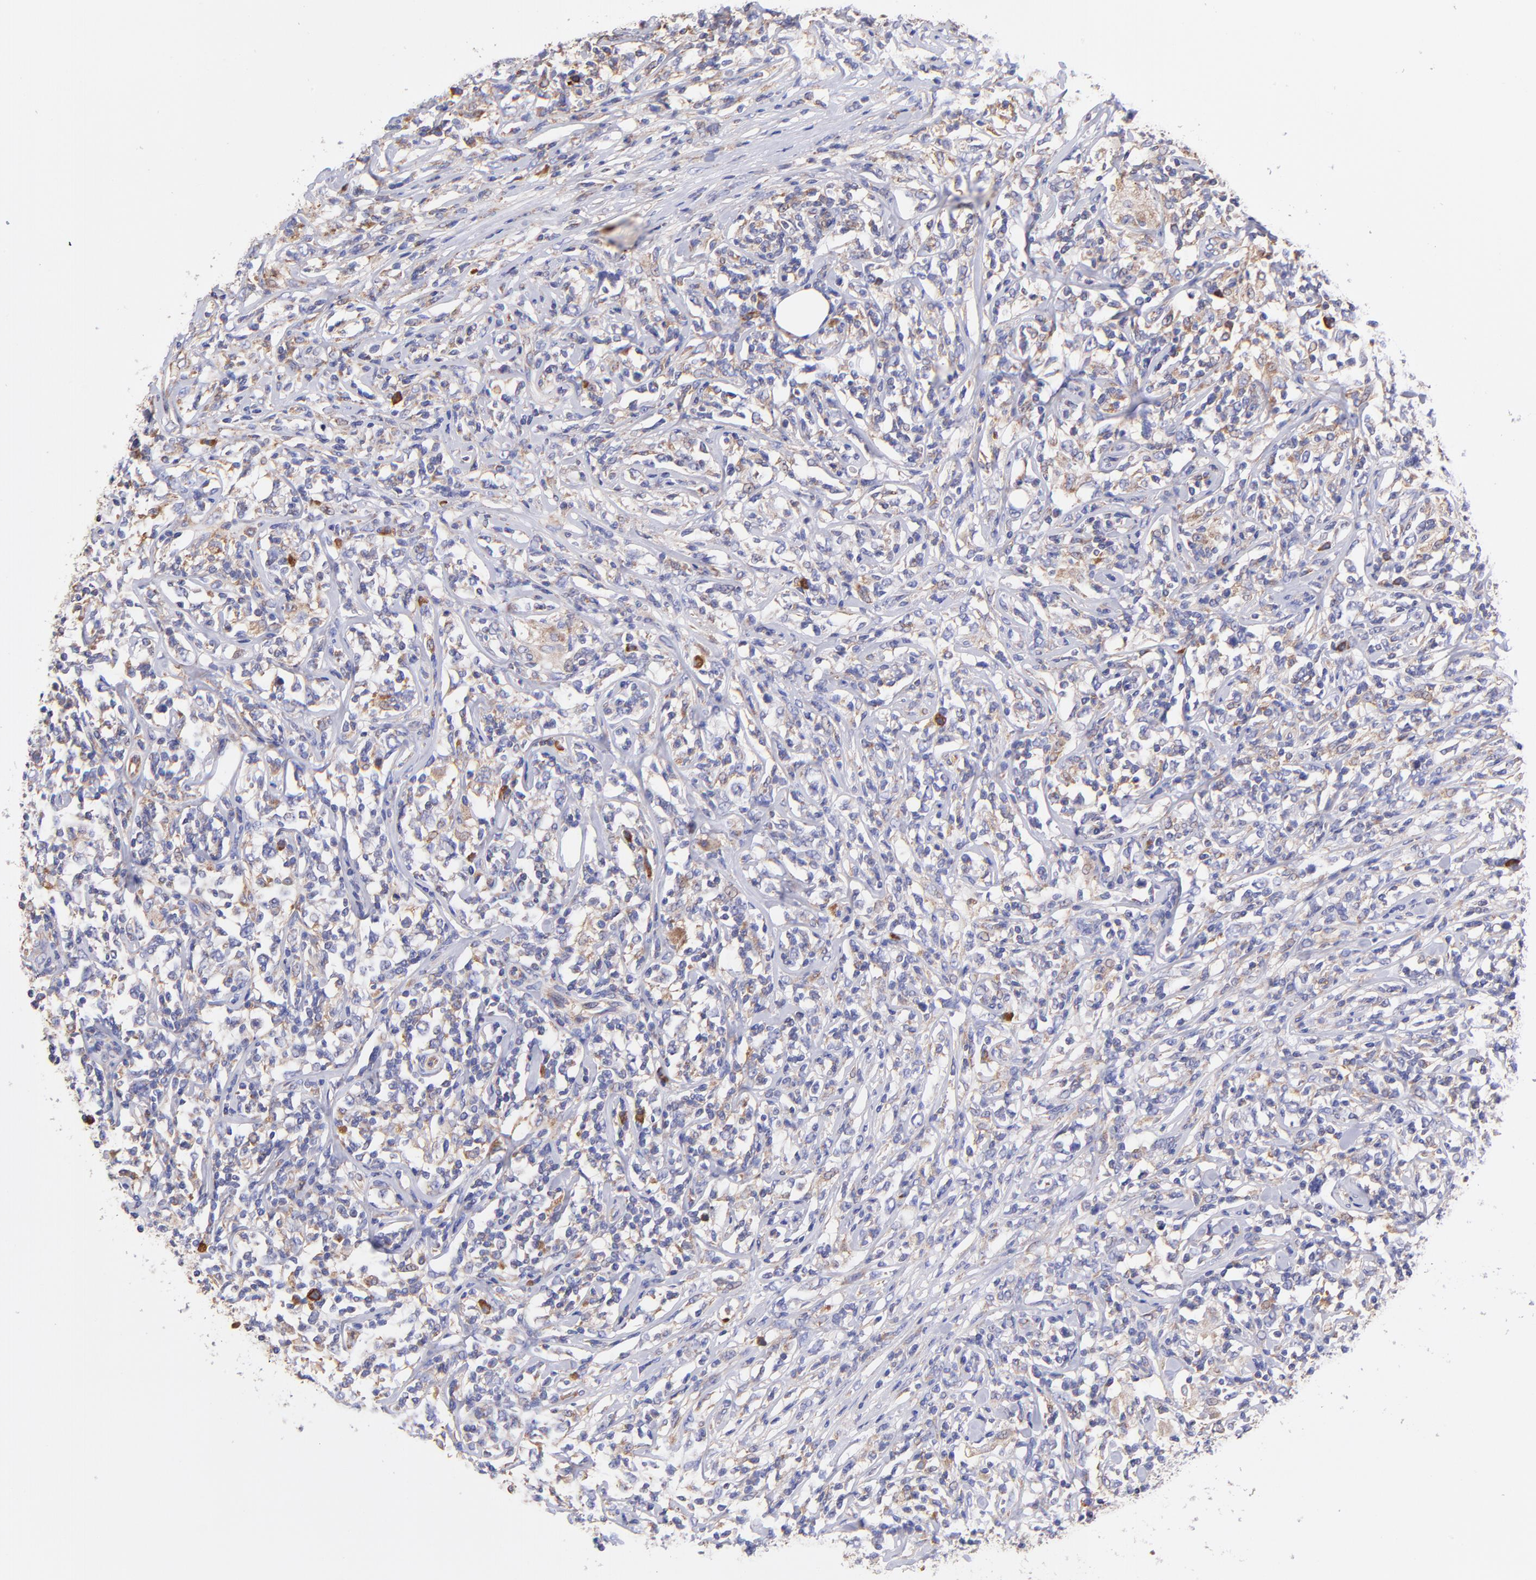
{"staining": {"intensity": "moderate", "quantity": "<25%", "location": "cytoplasmic/membranous"}, "tissue": "lymphoma", "cell_type": "Tumor cells", "image_type": "cancer", "snomed": [{"axis": "morphology", "description": "Malignant lymphoma, non-Hodgkin's type, High grade"}, {"axis": "topography", "description": "Lymph node"}], "caption": "High-power microscopy captured an immunohistochemistry (IHC) micrograph of lymphoma, revealing moderate cytoplasmic/membranous expression in approximately <25% of tumor cells. (brown staining indicates protein expression, while blue staining denotes nuclei).", "gene": "PREX1", "patient": {"sex": "female", "age": 84}}